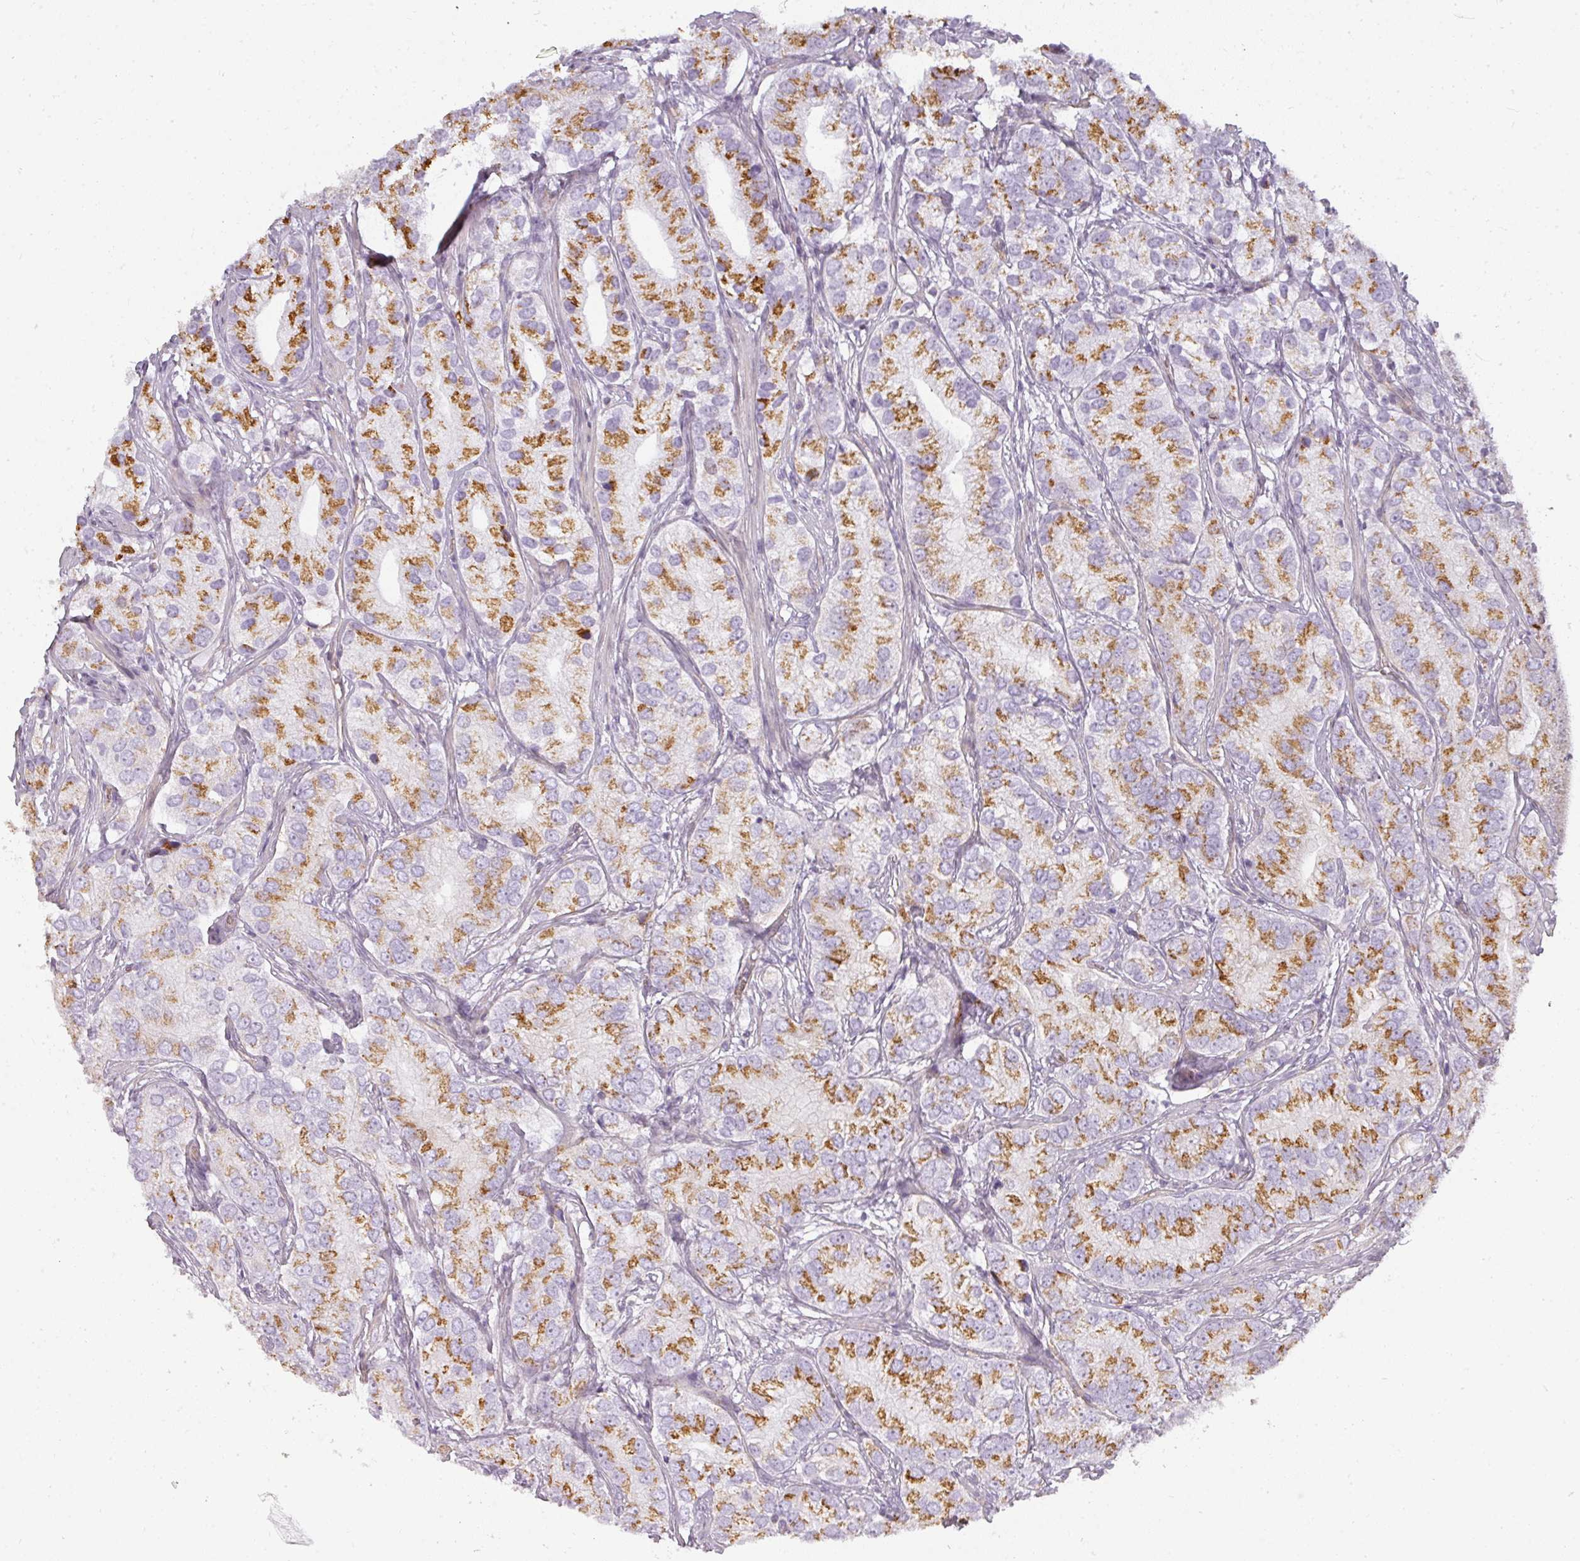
{"staining": {"intensity": "moderate", "quantity": ">75%", "location": "cytoplasmic/membranous"}, "tissue": "prostate cancer", "cell_type": "Tumor cells", "image_type": "cancer", "snomed": [{"axis": "morphology", "description": "Adenocarcinoma, High grade"}, {"axis": "topography", "description": "Prostate"}], "caption": "A high-resolution histopathology image shows IHC staining of adenocarcinoma (high-grade) (prostate), which displays moderate cytoplasmic/membranous staining in about >75% of tumor cells.", "gene": "ATP8B2", "patient": {"sex": "male", "age": 82}}